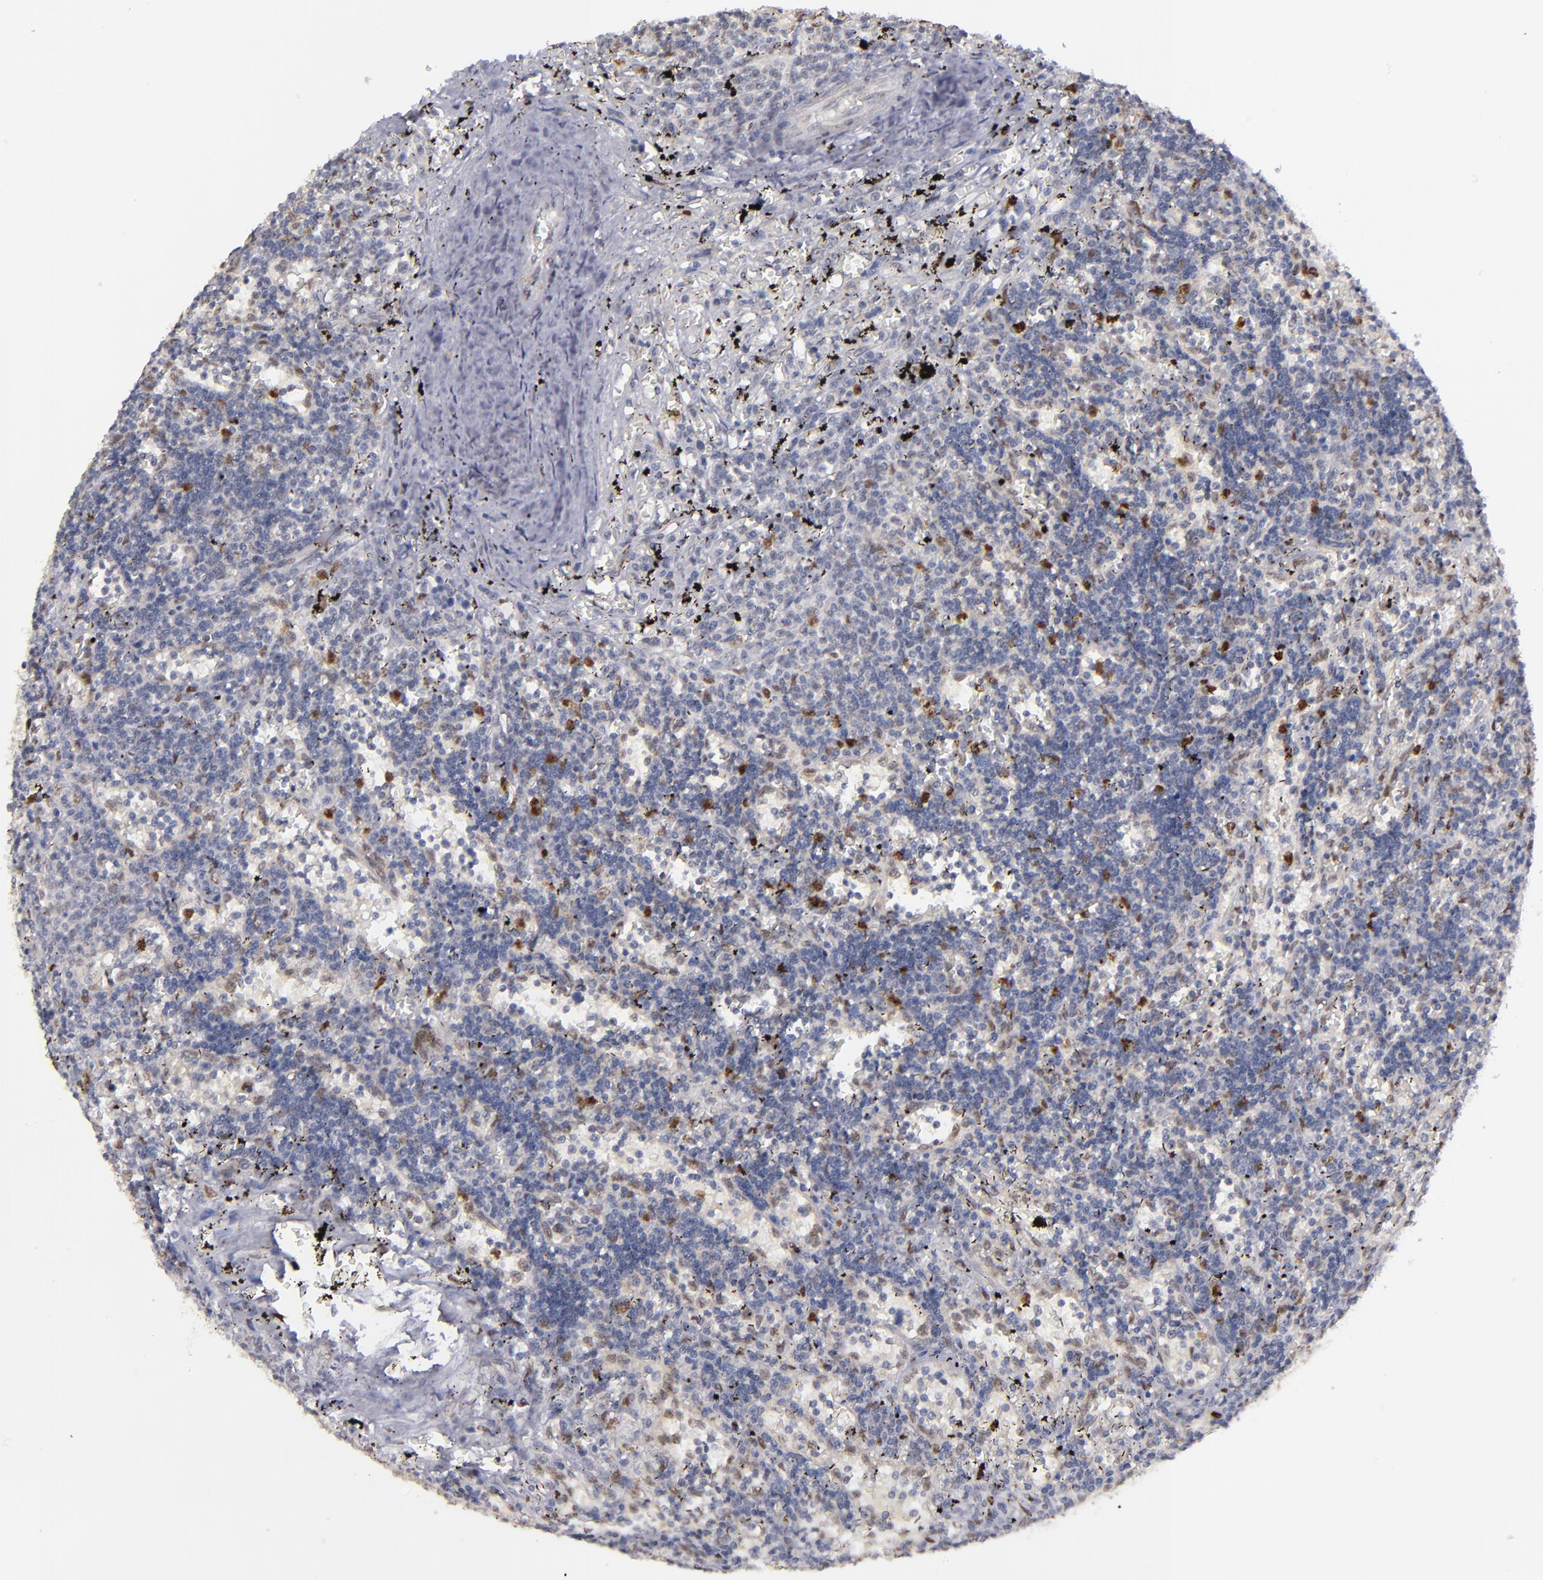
{"staining": {"intensity": "negative", "quantity": "none", "location": "none"}, "tissue": "lymphoma", "cell_type": "Tumor cells", "image_type": "cancer", "snomed": [{"axis": "morphology", "description": "Malignant lymphoma, non-Hodgkin's type, Low grade"}, {"axis": "topography", "description": "Spleen"}], "caption": "DAB immunohistochemical staining of human lymphoma demonstrates no significant positivity in tumor cells.", "gene": "RREB1", "patient": {"sex": "male", "age": 60}}